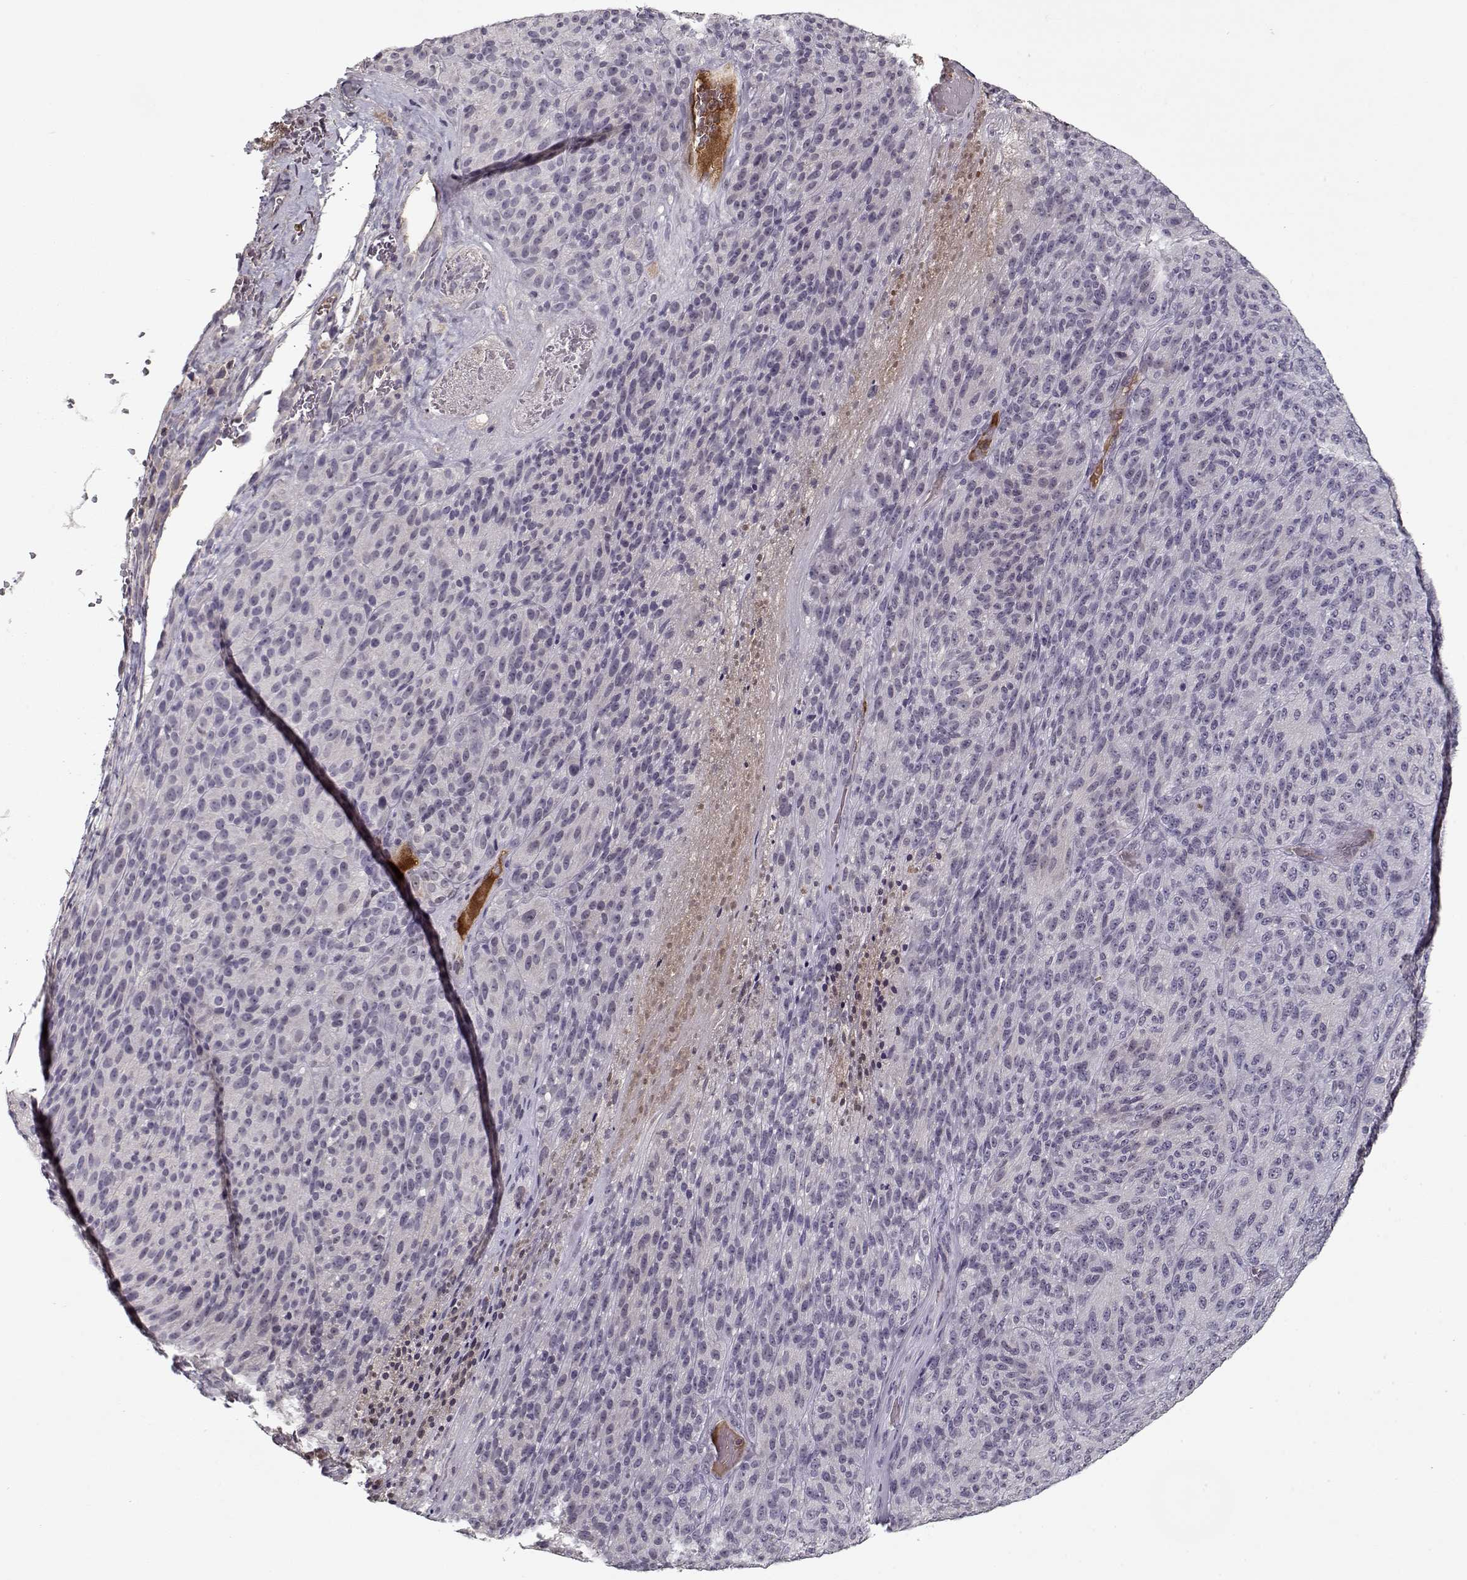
{"staining": {"intensity": "negative", "quantity": "none", "location": "none"}, "tissue": "melanoma", "cell_type": "Tumor cells", "image_type": "cancer", "snomed": [{"axis": "morphology", "description": "Malignant melanoma, Metastatic site"}, {"axis": "topography", "description": "Brain"}], "caption": "Human melanoma stained for a protein using immunohistochemistry (IHC) reveals no expression in tumor cells.", "gene": "AFM", "patient": {"sex": "female", "age": 56}}